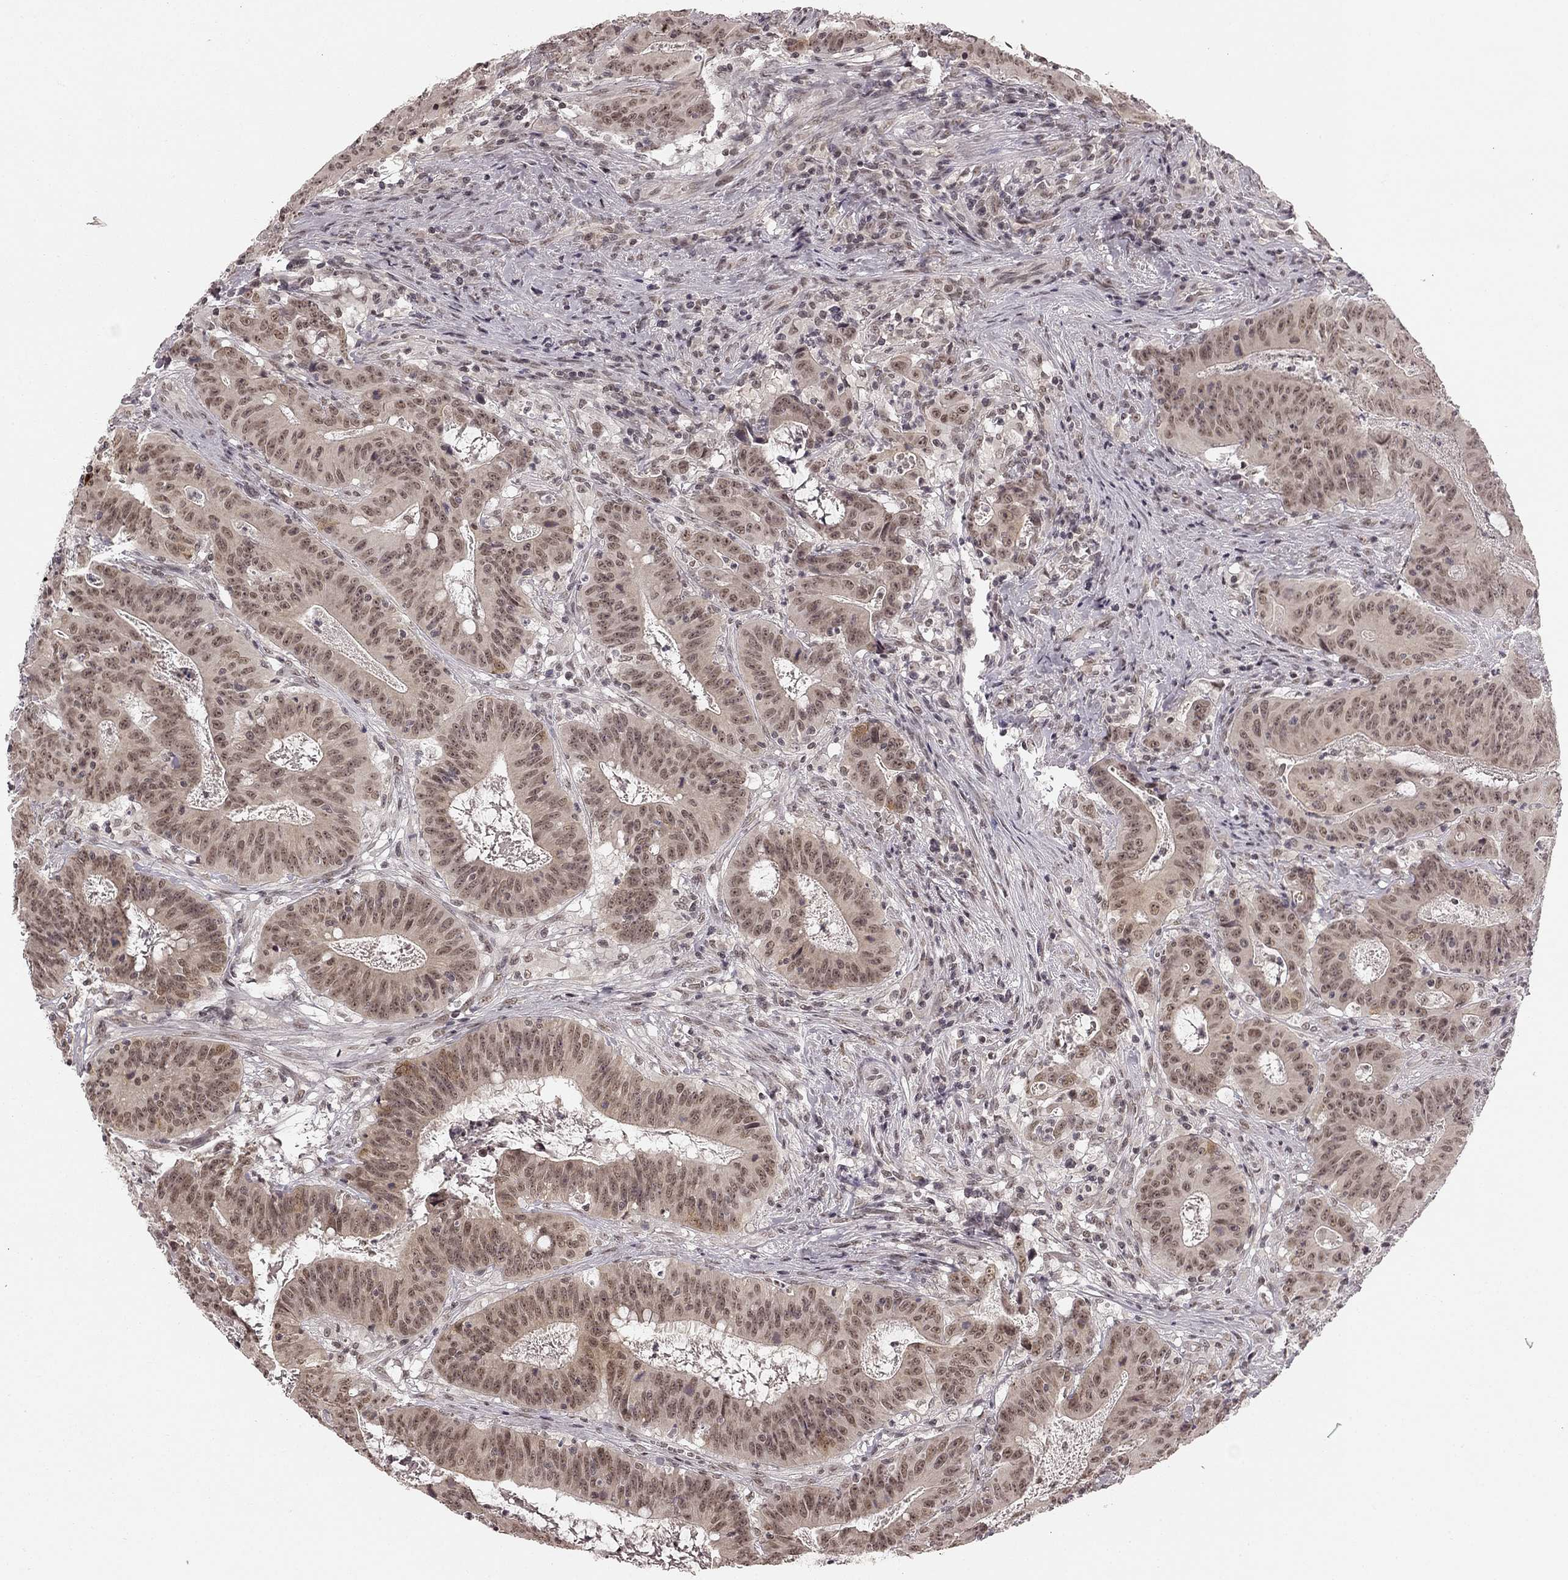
{"staining": {"intensity": "weak", "quantity": "25%-75%", "location": "cytoplasmic/membranous,nuclear"}, "tissue": "colorectal cancer", "cell_type": "Tumor cells", "image_type": "cancer", "snomed": [{"axis": "morphology", "description": "Adenocarcinoma, NOS"}, {"axis": "topography", "description": "Colon"}], "caption": "A brown stain shows weak cytoplasmic/membranous and nuclear expression of a protein in colorectal cancer tumor cells.", "gene": "HCN4", "patient": {"sex": "male", "age": 33}}